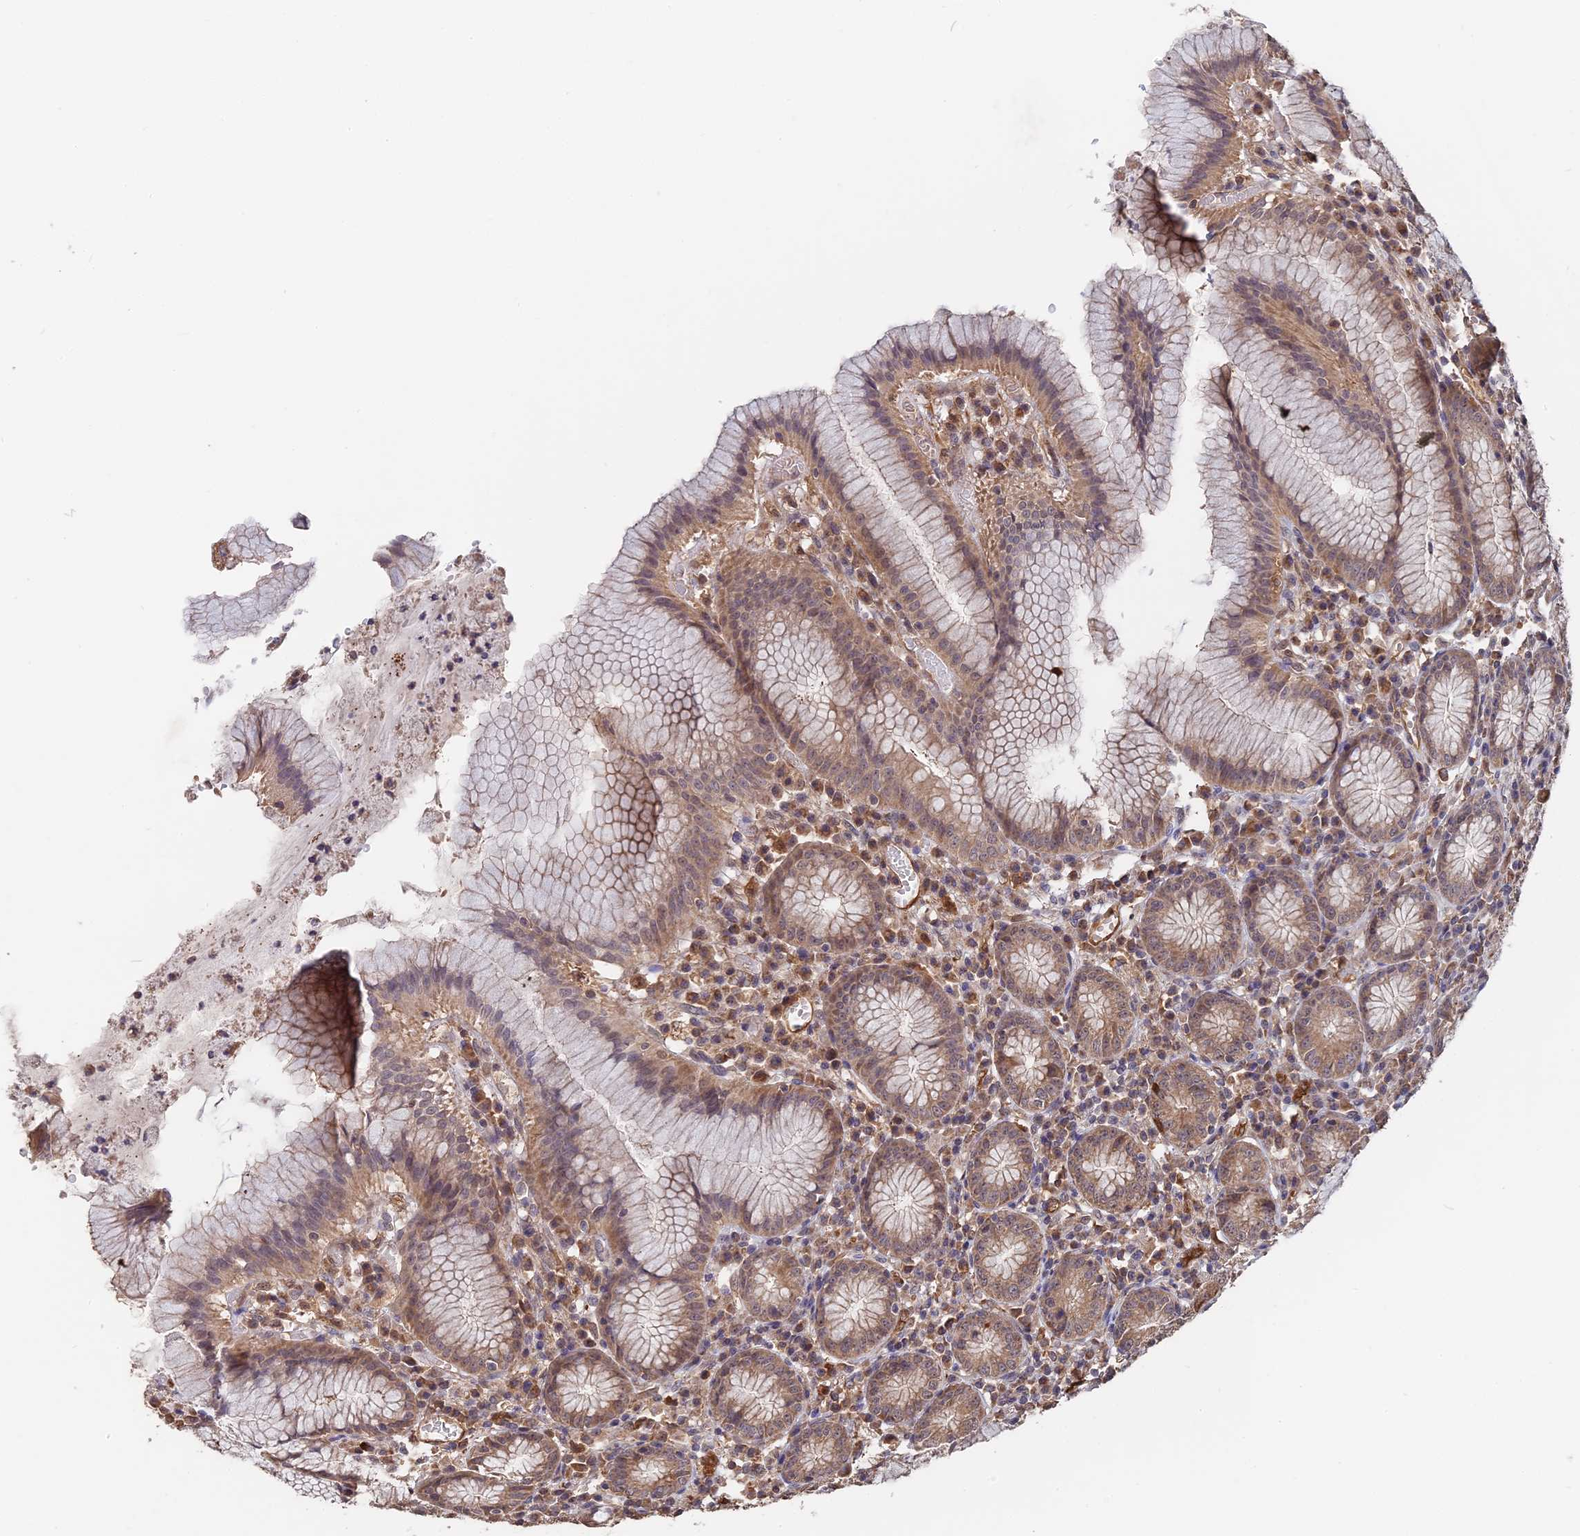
{"staining": {"intensity": "moderate", "quantity": "25%-75%", "location": "cytoplasmic/membranous"}, "tissue": "stomach", "cell_type": "Glandular cells", "image_type": "normal", "snomed": [{"axis": "morphology", "description": "Normal tissue, NOS"}, {"axis": "topography", "description": "Stomach"}], "caption": "Protein positivity by immunohistochemistry (IHC) reveals moderate cytoplasmic/membranous staining in about 25%-75% of glandular cells in benign stomach. Ihc stains the protein of interest in brown and the nuclei are stained blue.", "gene": "SAC3D1", "patient": {"sex": "male", "age": 55}}